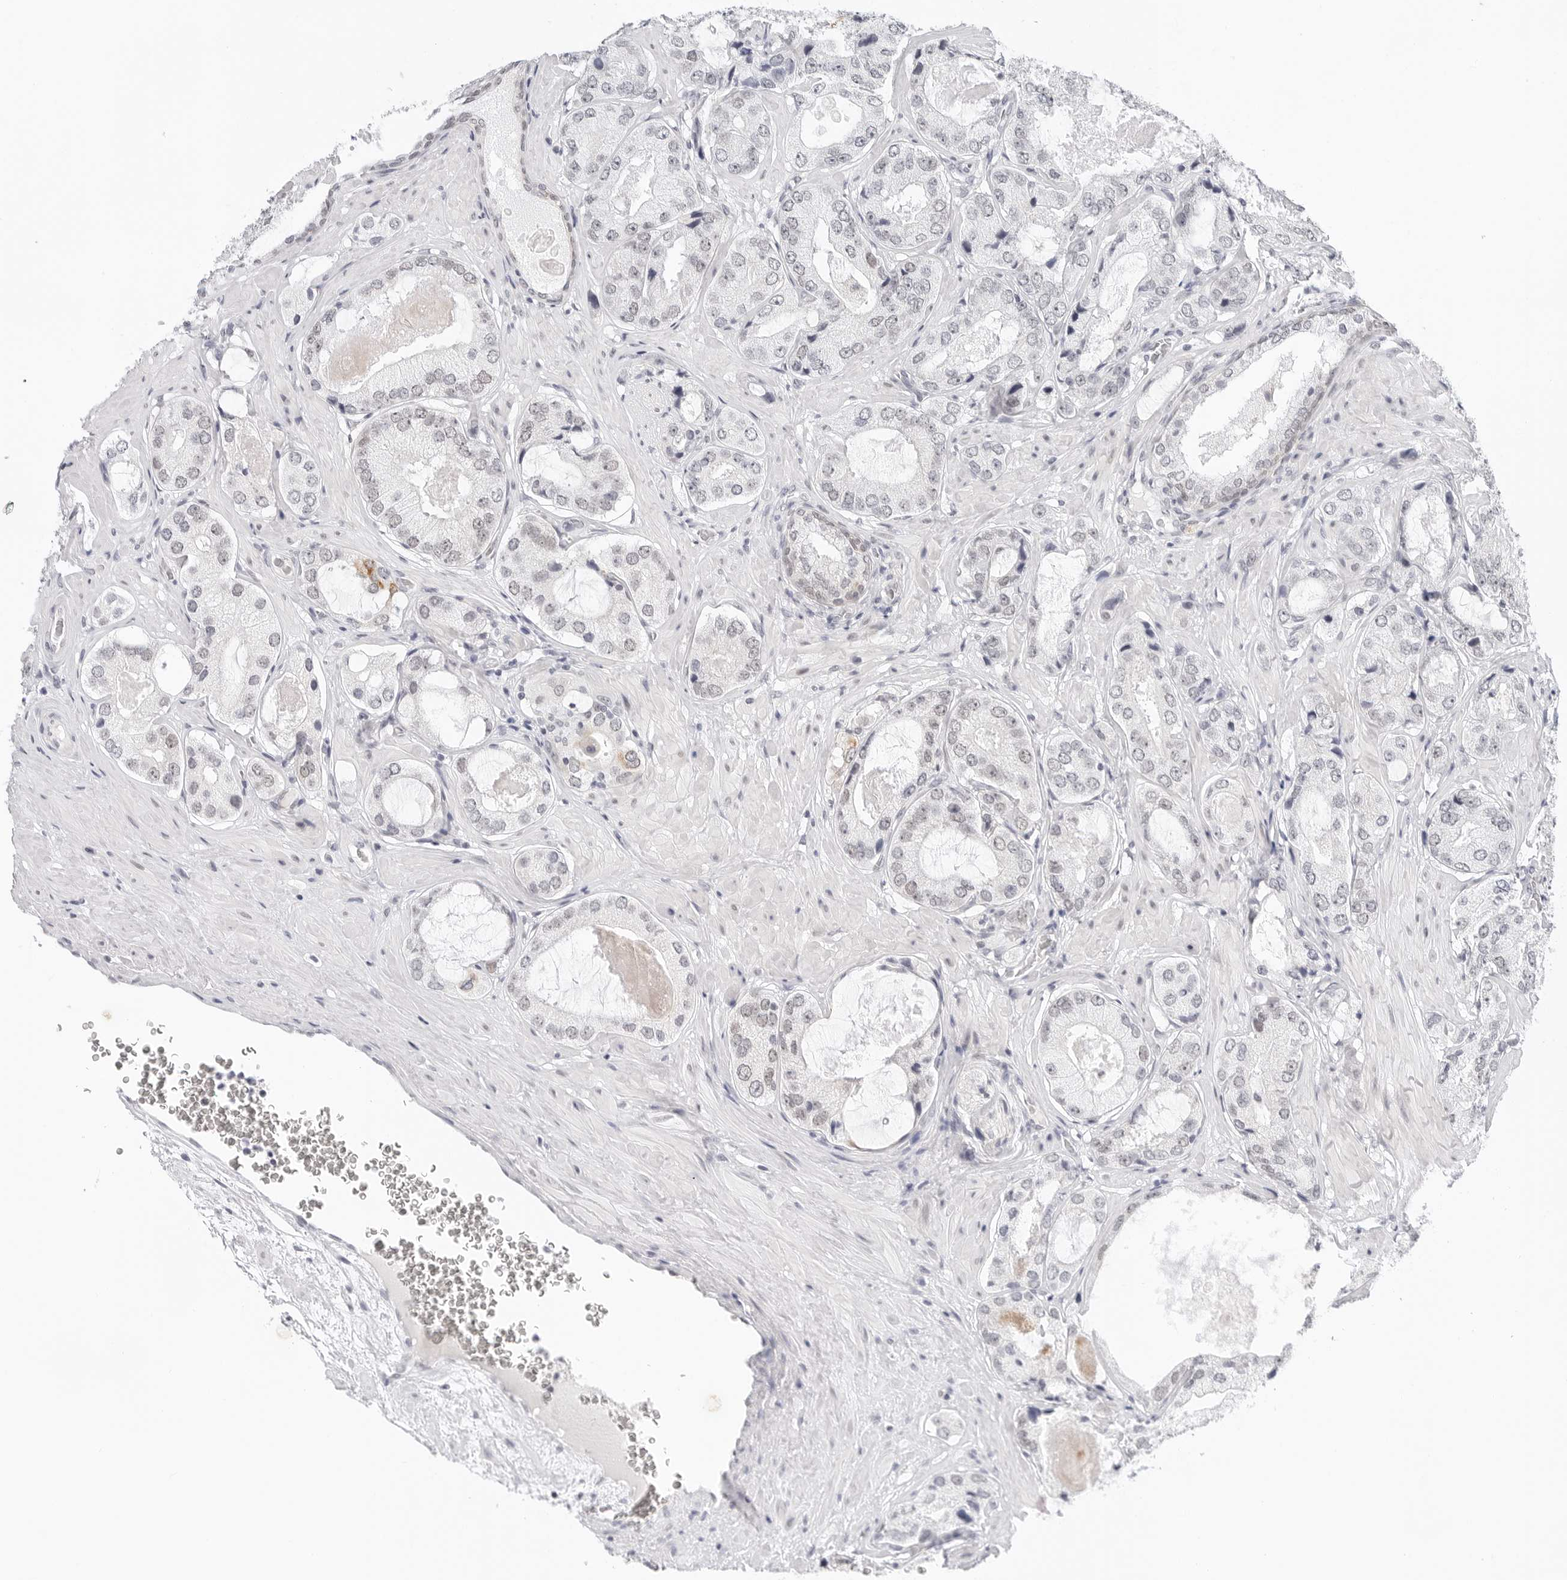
{"staining": {"intensity": "negative", "quantity": "none", "location": "none"}, "tissue": "prostate cancer", "cell_type": "Tumor cells", "image_type": "cancer", "snomed": [{"axis": "morphology", "description": "Adenocarcinoma, High grade"}, {"axis": "topography", "description": "Prostate"}], "caption": "Adenocarcinoma (high-grade) (prostate) was stained to show a protein in brown. There is no significant staining in tumor cells. Nuclei are stained in blue.", "gene": "TSEN2", "patient": {"sex": "male", "age": 59}}